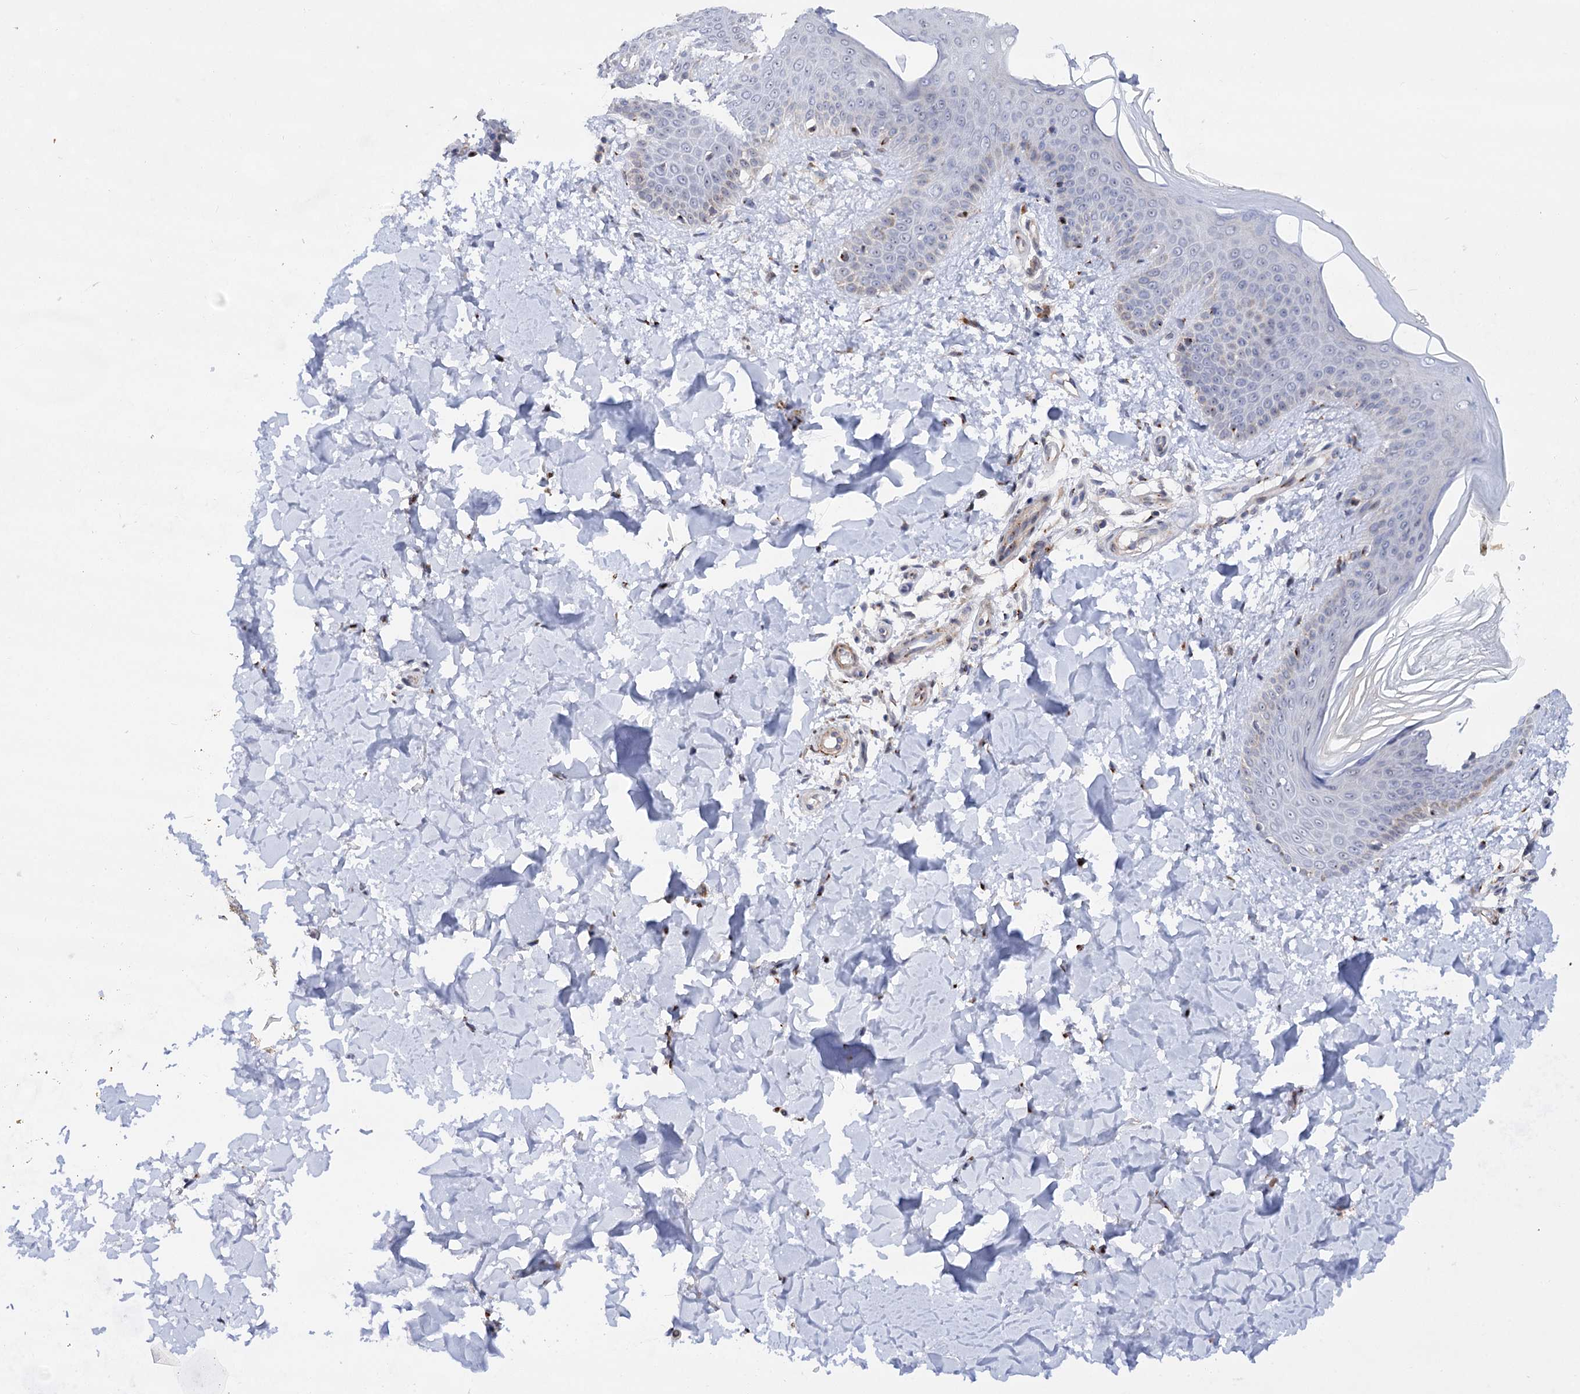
{"staining": {"intensity": "strong", "quantity": ">75%", "location": "cytoplasmic/membranous"}, "tissue": "skin", "cell_type": "Fibroblasts", "image_type": "normal", "snomed": [{"axis": "morphology", "description": "Normal tissue, NOS"}, {"axis": "topography", "description": "Skin"}], "caption": "High-magnification brightfield microscopy of unremarkable skin stained with DAB (brown) and counterstained with hematoxylin (blue). fibroblasts exhibit strong cytoplasmic/membranous positivity is present in about>75% of cells.", "gene": "C11orf96", "patient": {"sex": "male", "age": 36}}